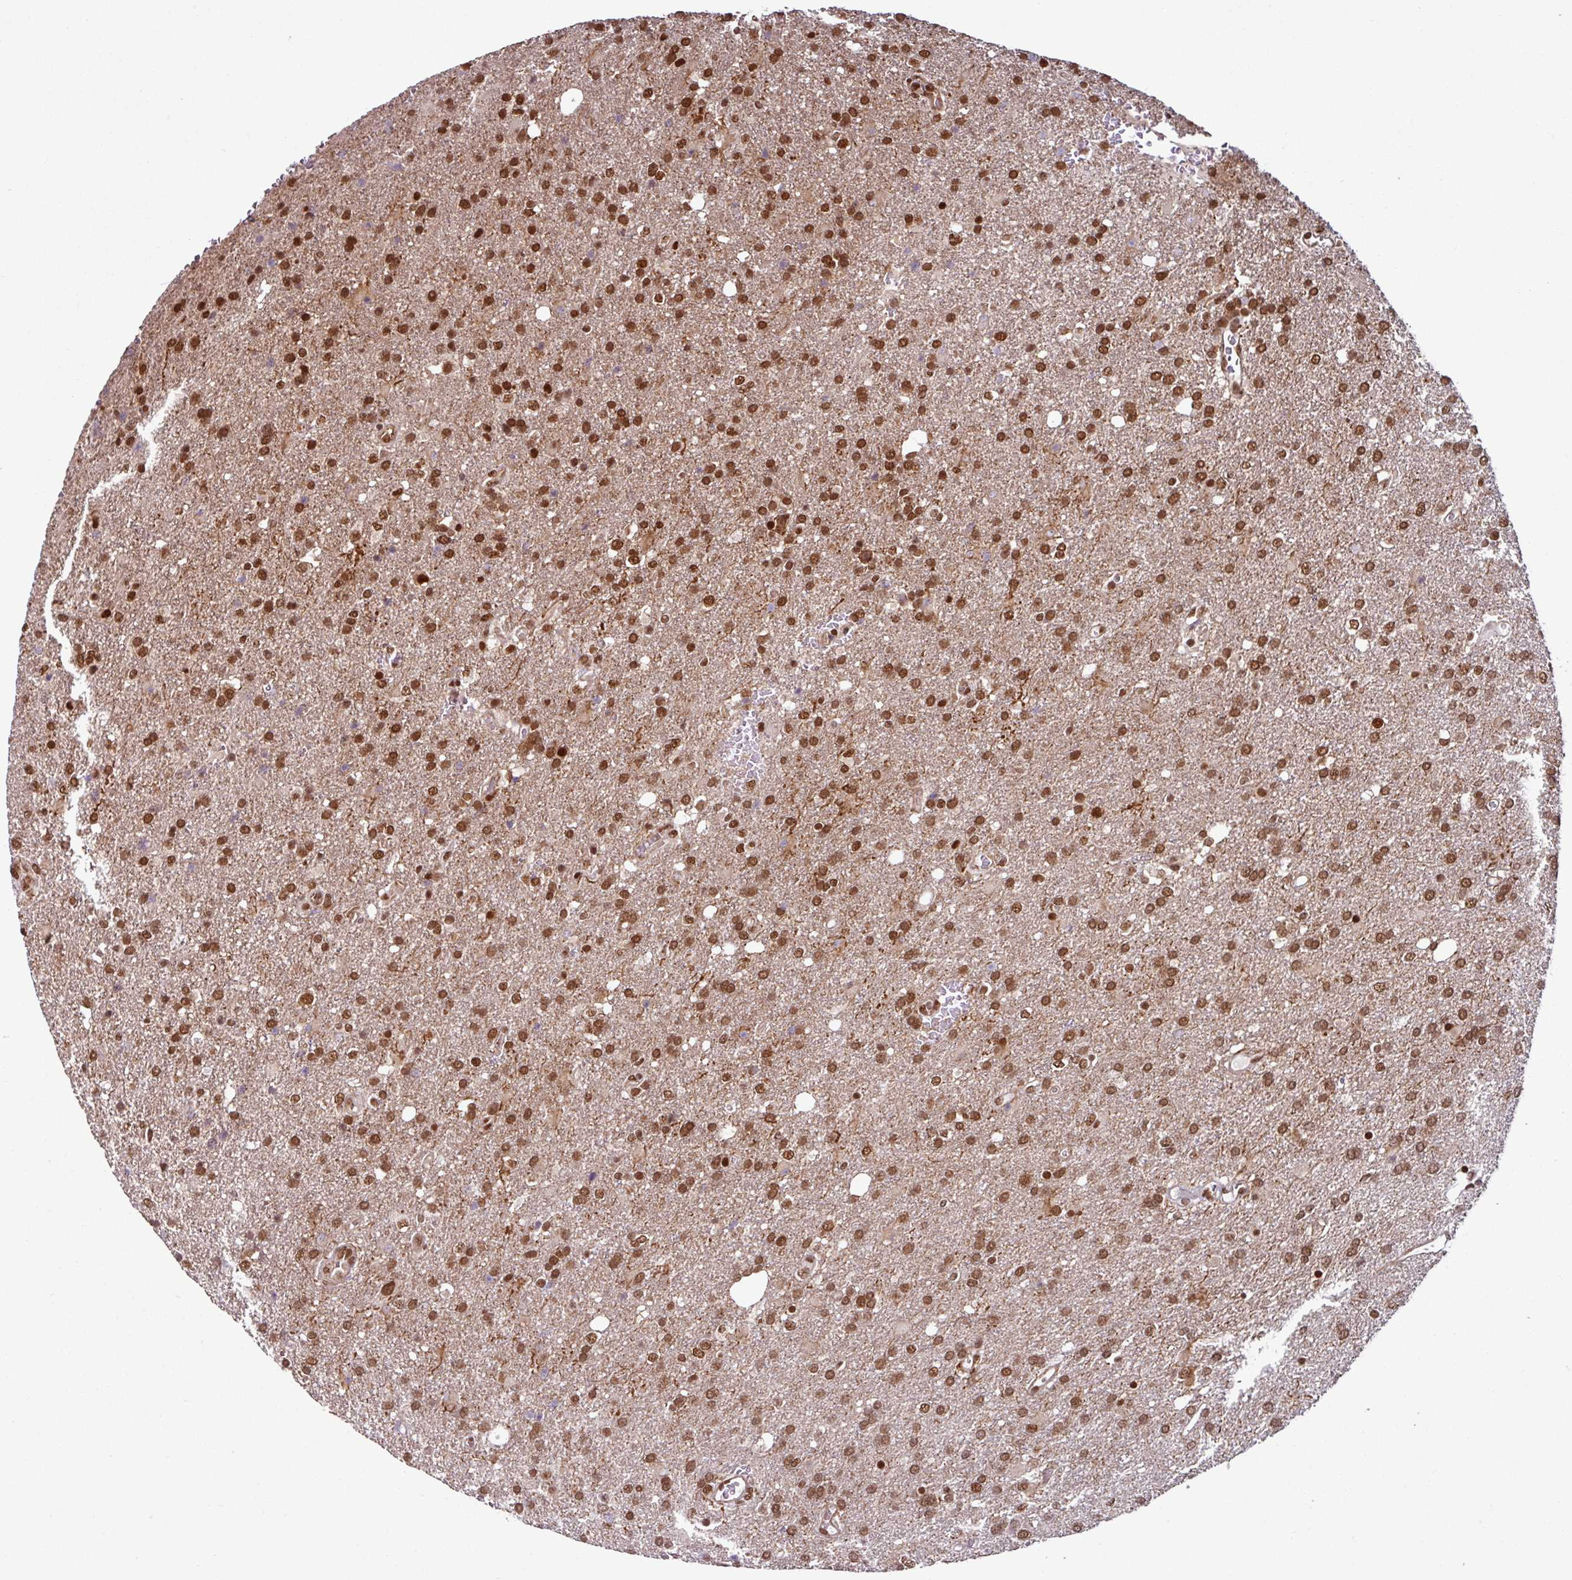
{"staining": {"intensity": "strong", "quantity": ">75%", "location": "nuclear"}, "tissue": "glioma", "cell_type": "Tumor cells", "image_type": "cancer", "snomed": [{"axis": "morphology", "description": "Glioma, malignant, High grade"}, {"axis": "topography", "description": "Brain"}], "caption": "This photomicrograph exhibits immunohistochemistry (IHC) staining of human malignant glioma (high-grade), with high strong nuclear staining in about >75% of tumor cells.", "gene": "MORF4L2", "patient": {"sex": "female", "age": 74}}